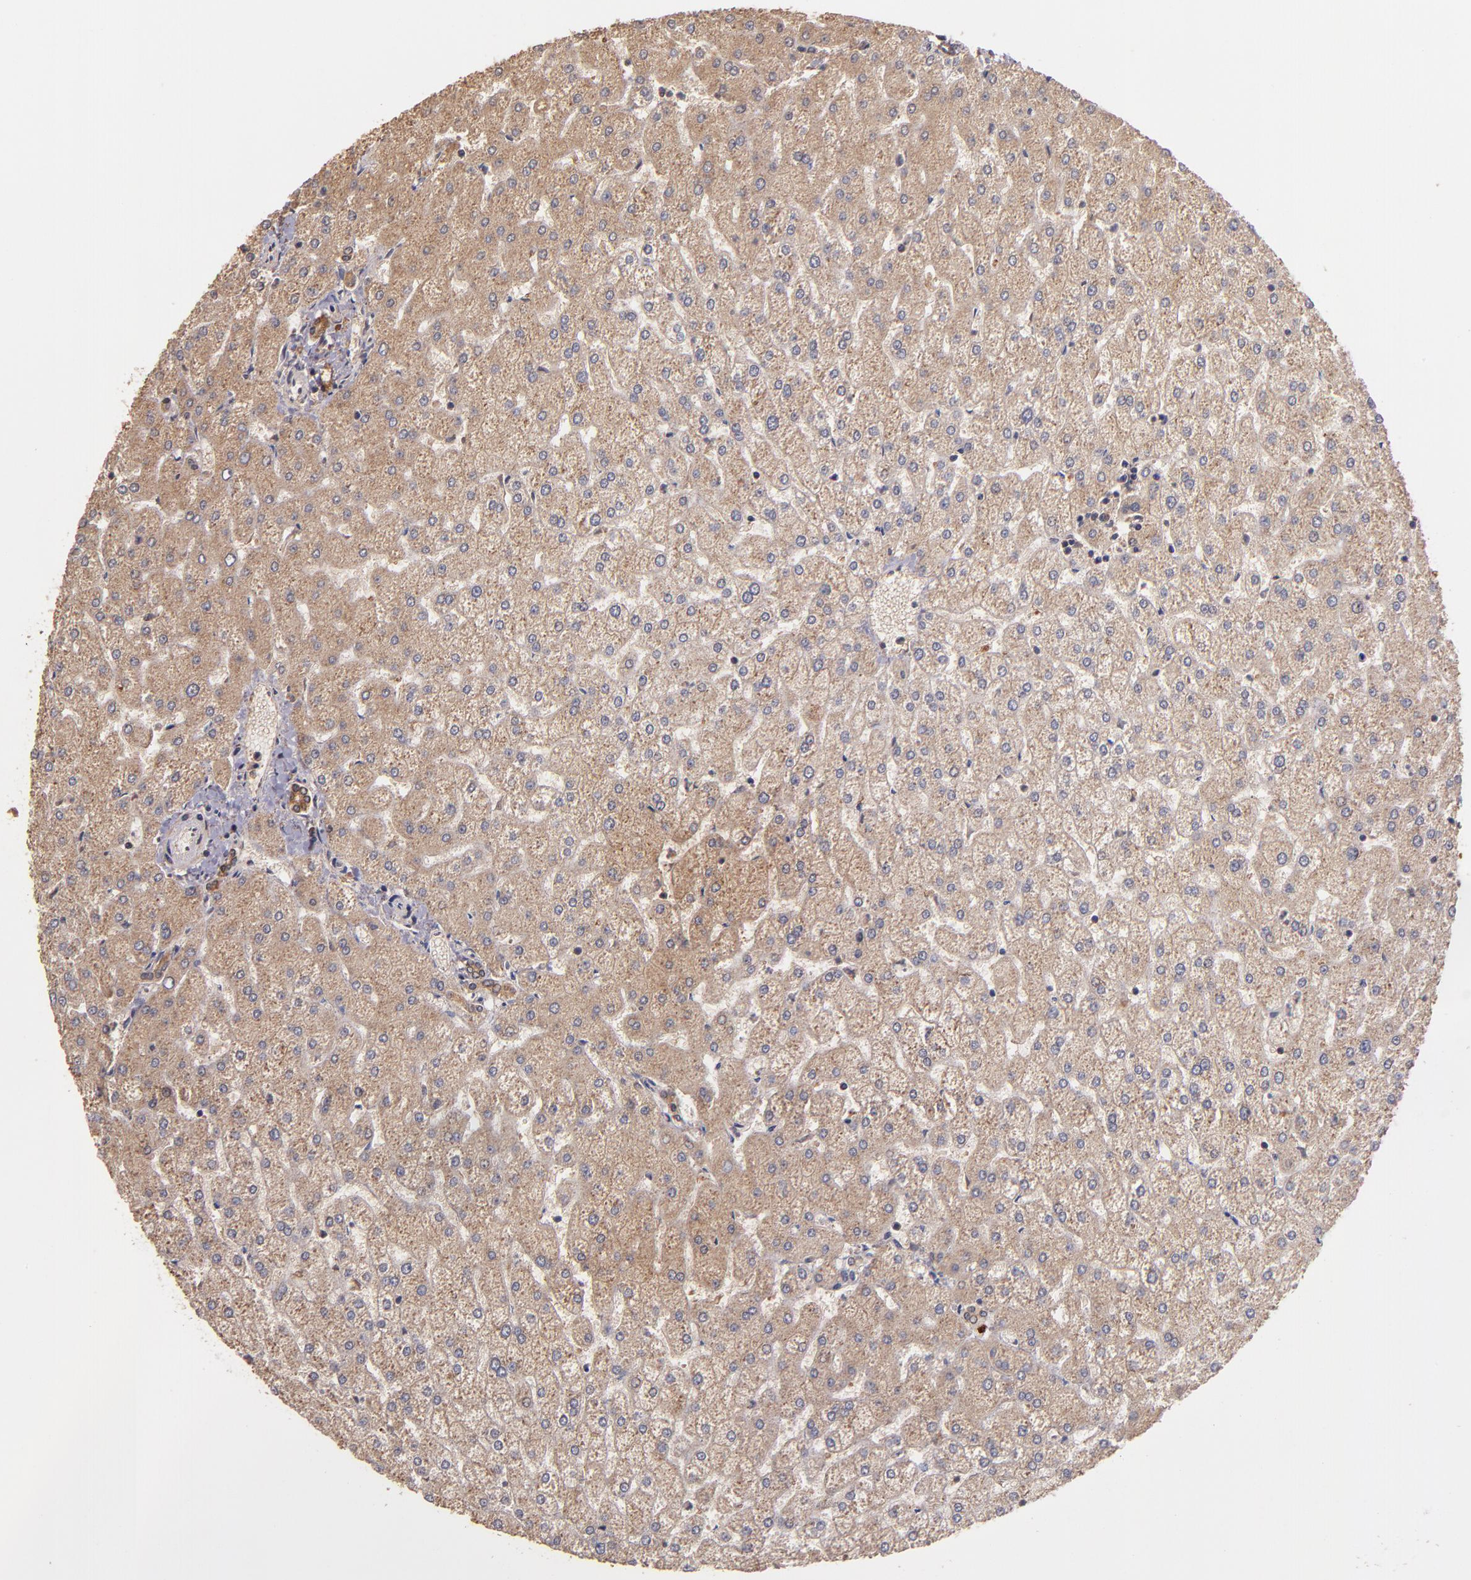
{"staining": {"intensity": "strong", "quantity": ">75%", "location": "cytoplasmic/membranous"}, "tissue": "liver", "cell_type": "Cholangiocytes", "image_type": "normal", "snomed": [{"axis": "morphology", "description": "Normal tissue, NOS"}, {"axis": "topography", "description": "Liver"}], "caption": "Protein analysis of benign liver demonstrates strong cytoplasmic/membranous positivity in about >75% of cholangiocytes. The staining is performed using DAB brown chromogen to label protein expression. The nuclei are counter-stained blue using hematoxylin.", "gene": "RIOK3", "patient": {"sex": "female", "age": 32}}